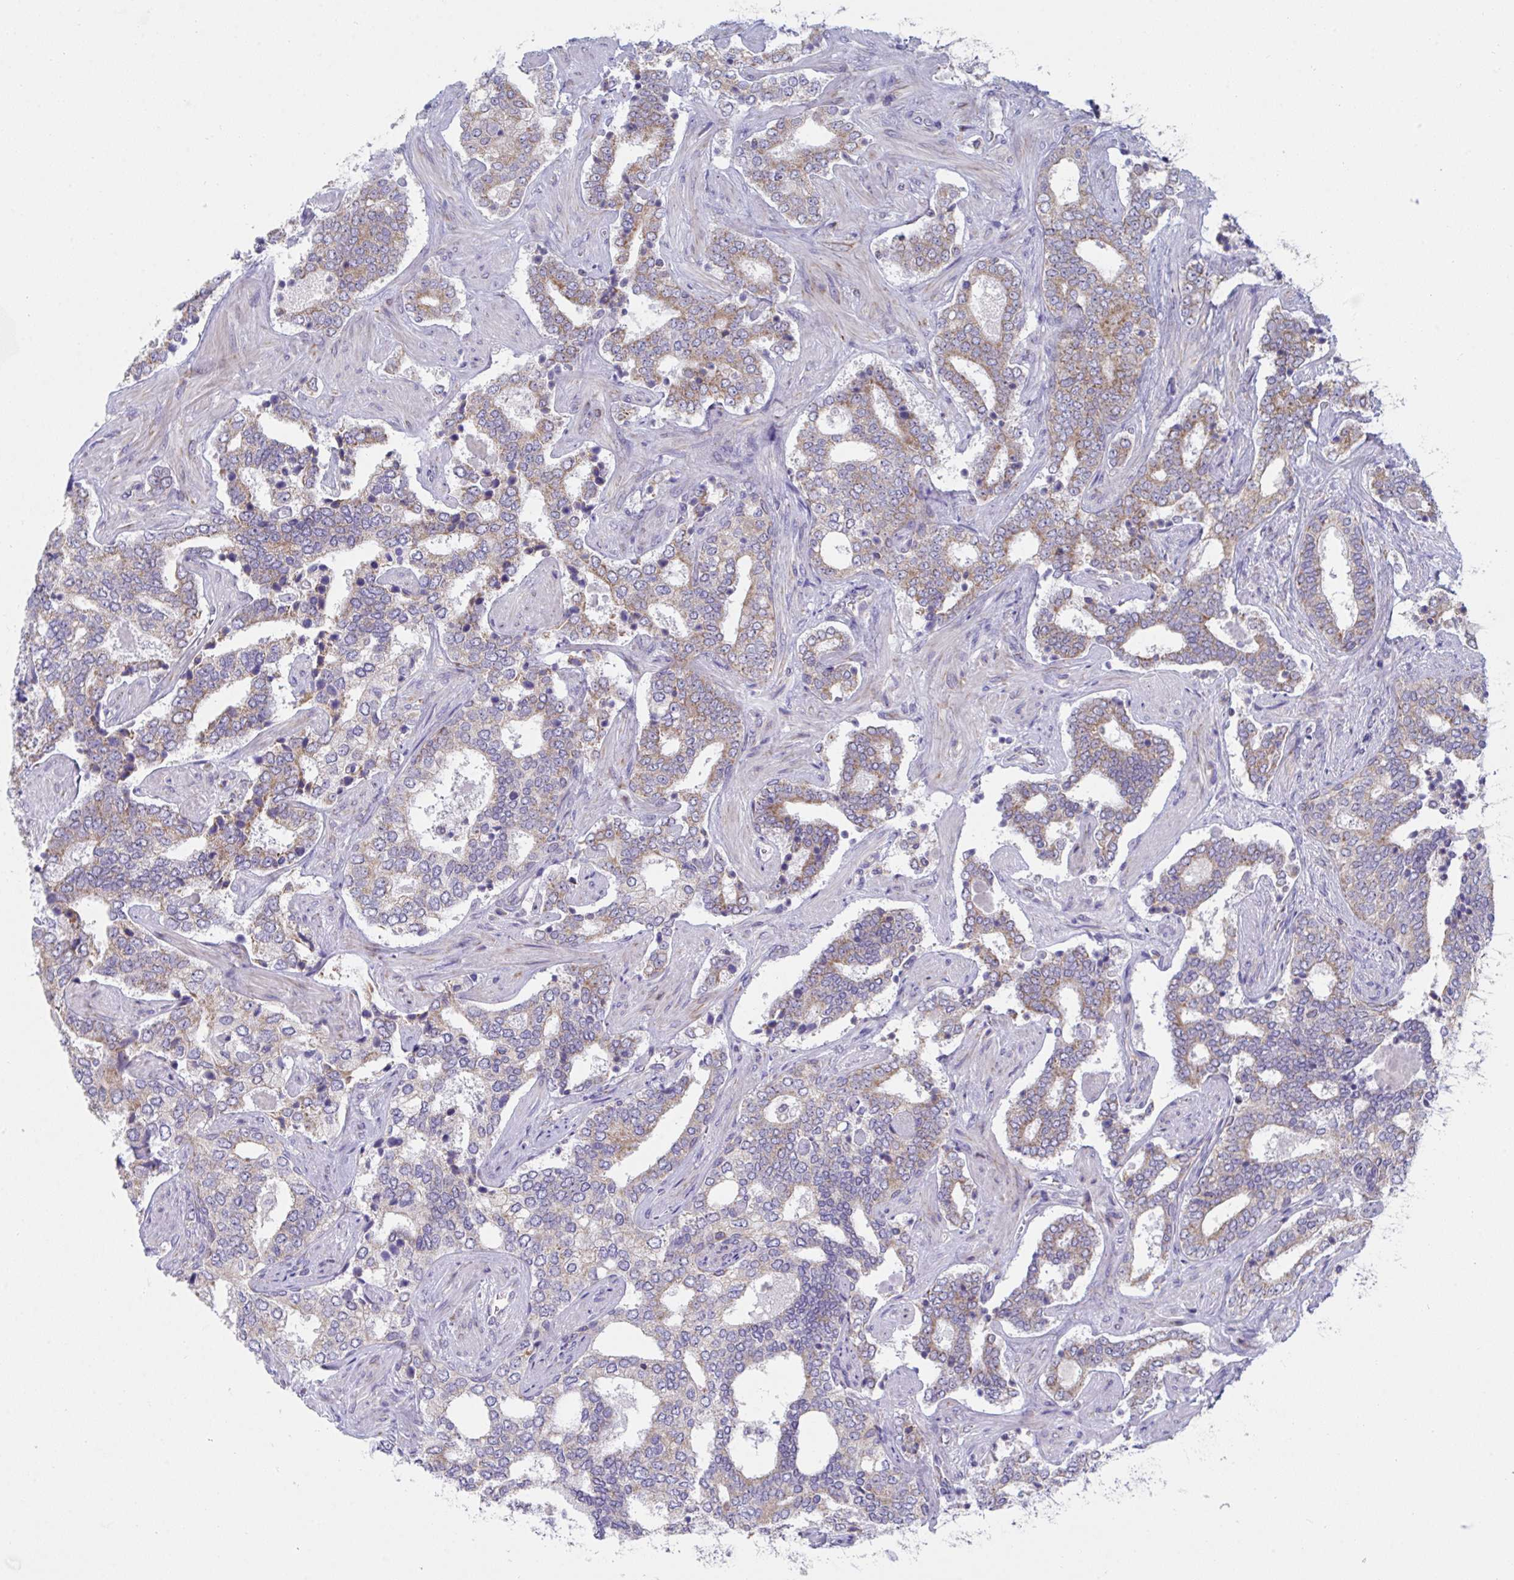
{"staining": {"intensity": "moderate", "quantity": "25%-75%", "location": "cytoplasmic/membranous"}, "tissue": "prostate cancer", "cell_type": "Tumor cells", "image_type": "cancer", "snomed": [{"axis": "morphology", "description": "Adenocarcinoma, High grade"}, {"axis": "topography", "description": "Prostate"}], "caption": "Human prostate high-grade adenocarcinoma stained for a protein (brown) reveals moderate cytoplasmic/membranous positive positivity in approximately 25%-75% of tumor cells.", "gene": "NDUFA7", "patient": {"sex": "male", "age": 60}}